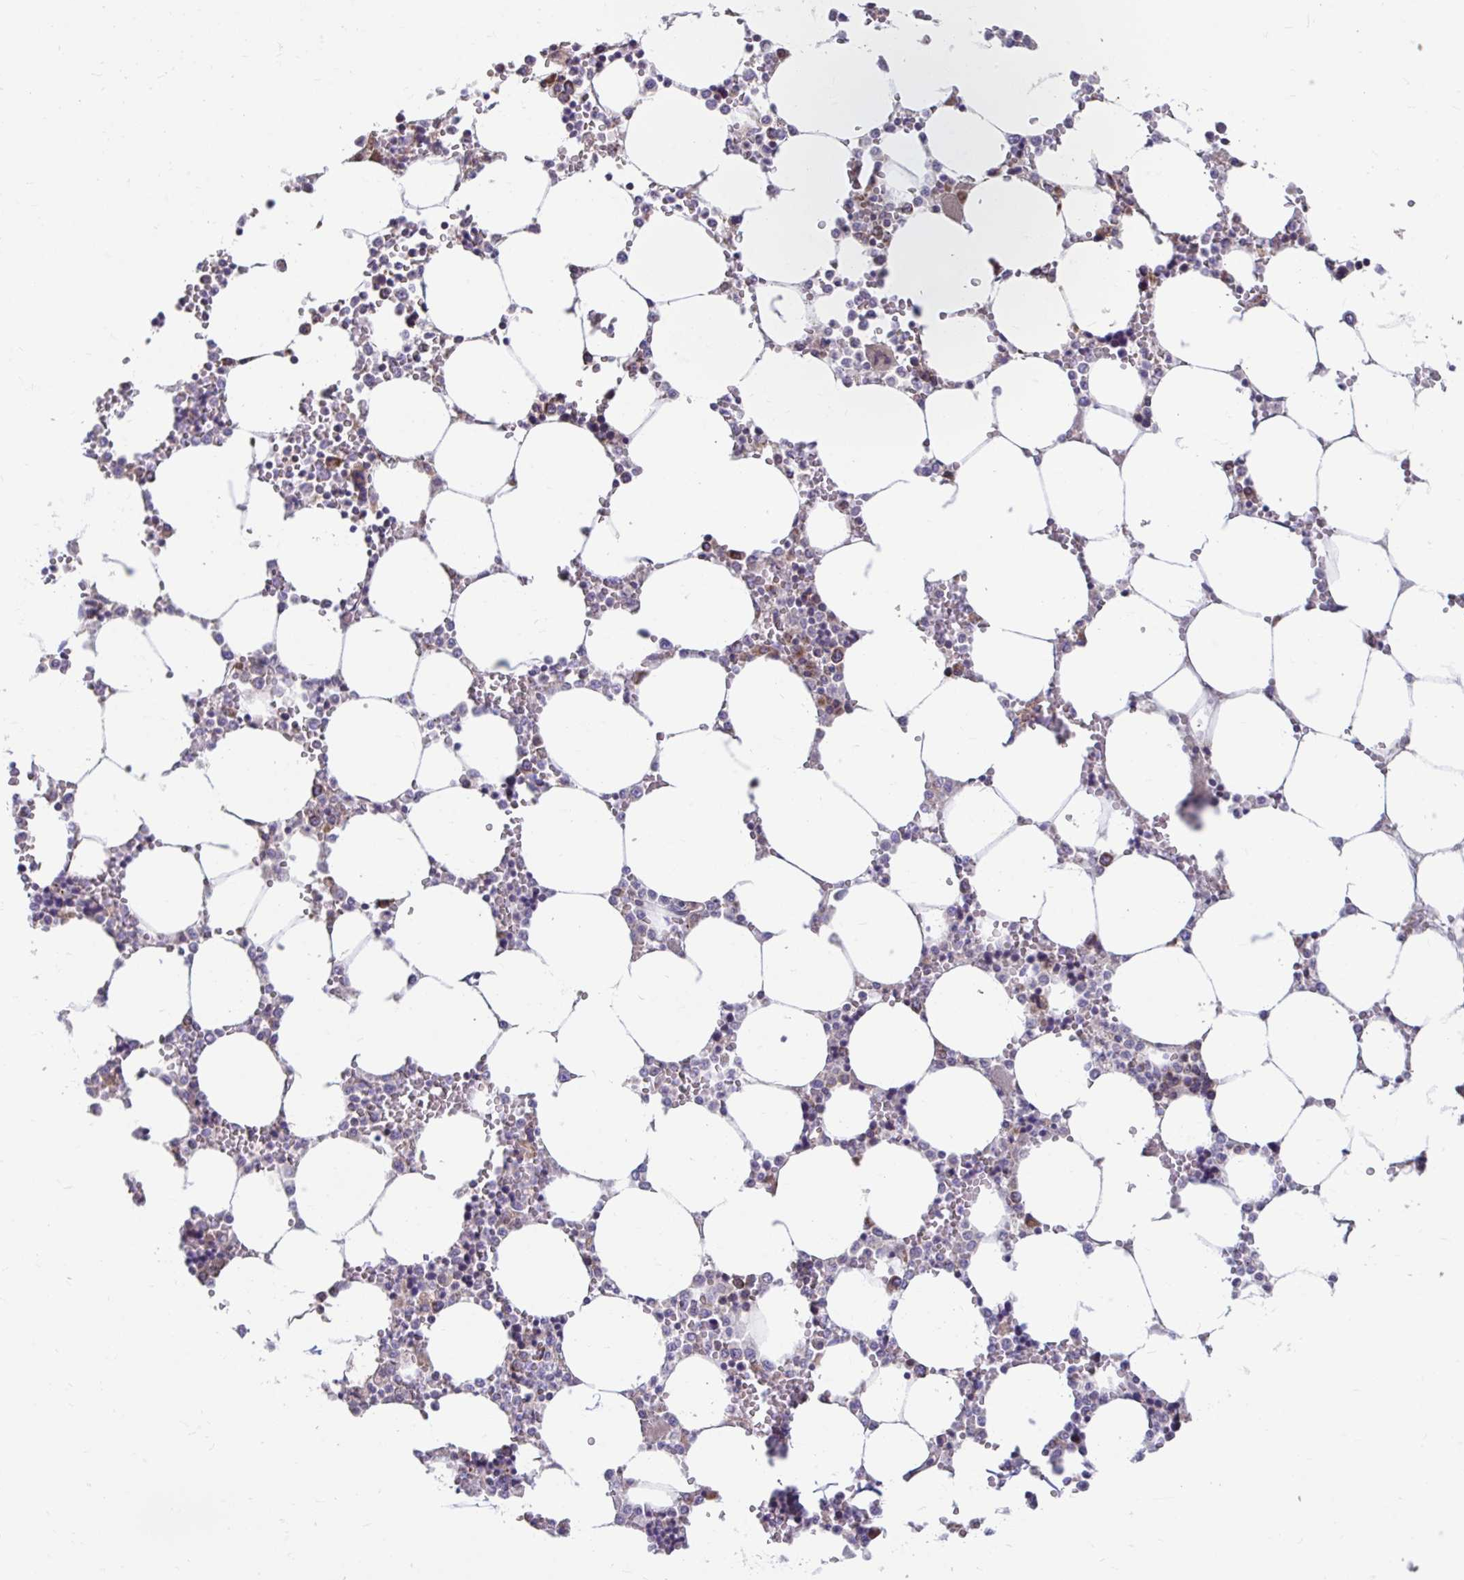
{"staining": {"intensity": "moderate", "quantity": "<25%", "location": "cytoplasmic/membranous"}, "tissue": "bone marrow", "cell_type": "Hematopoietic cells", "image_type": "normal", "snomed": [{"axis": "morphology", "description": "Normal tissue, NOS"}, {"axis": "topography", "description": "Bone marrow"}], "caption": "The histopathology image shows staining of unremarkable bone marrow, revealing moderate cytoplasmic/membranous protein staining (brown color) within hematopoietic cells.", "gene": "LINGO4", "patient": {"sex": "male", "age": 64}}